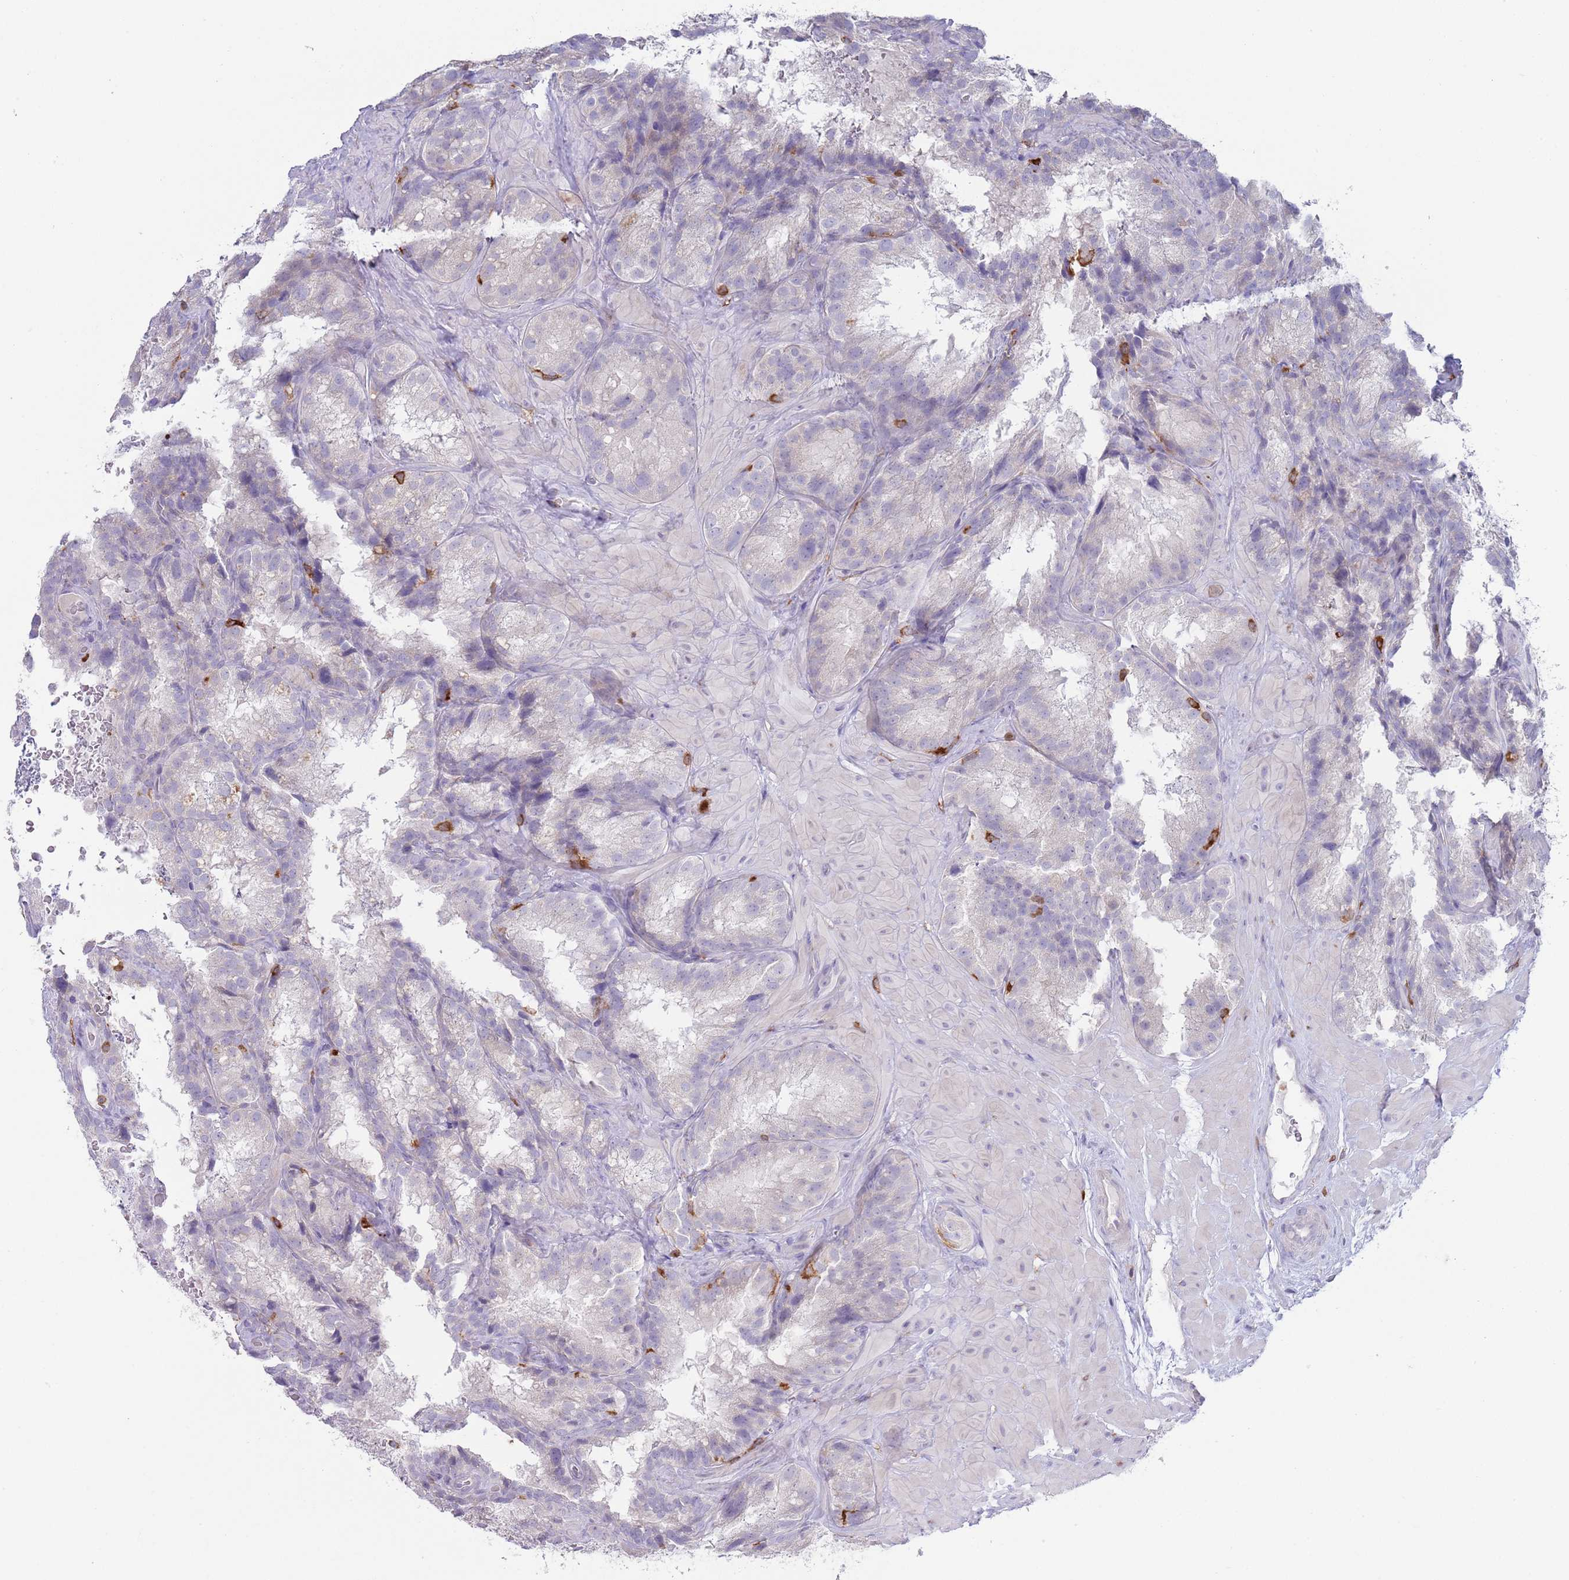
{"staining": {"intensity": "negative", "quantity": "none", "location": "none"}, "tissue": "seminal vesicle", "cell_type": "Glandular cells", "image_type": "normal", "snomed": [{"axis": "morphology", "description": "Normal tissue, NOS"}, {"axis": "topography", "description": "Seminal veicle"}], "caption": "Glandular cells are negative for protein expression in normal human seminal vesicle.", "gene": "LPXN", "patient": {"sex": "male", "age": 58}}